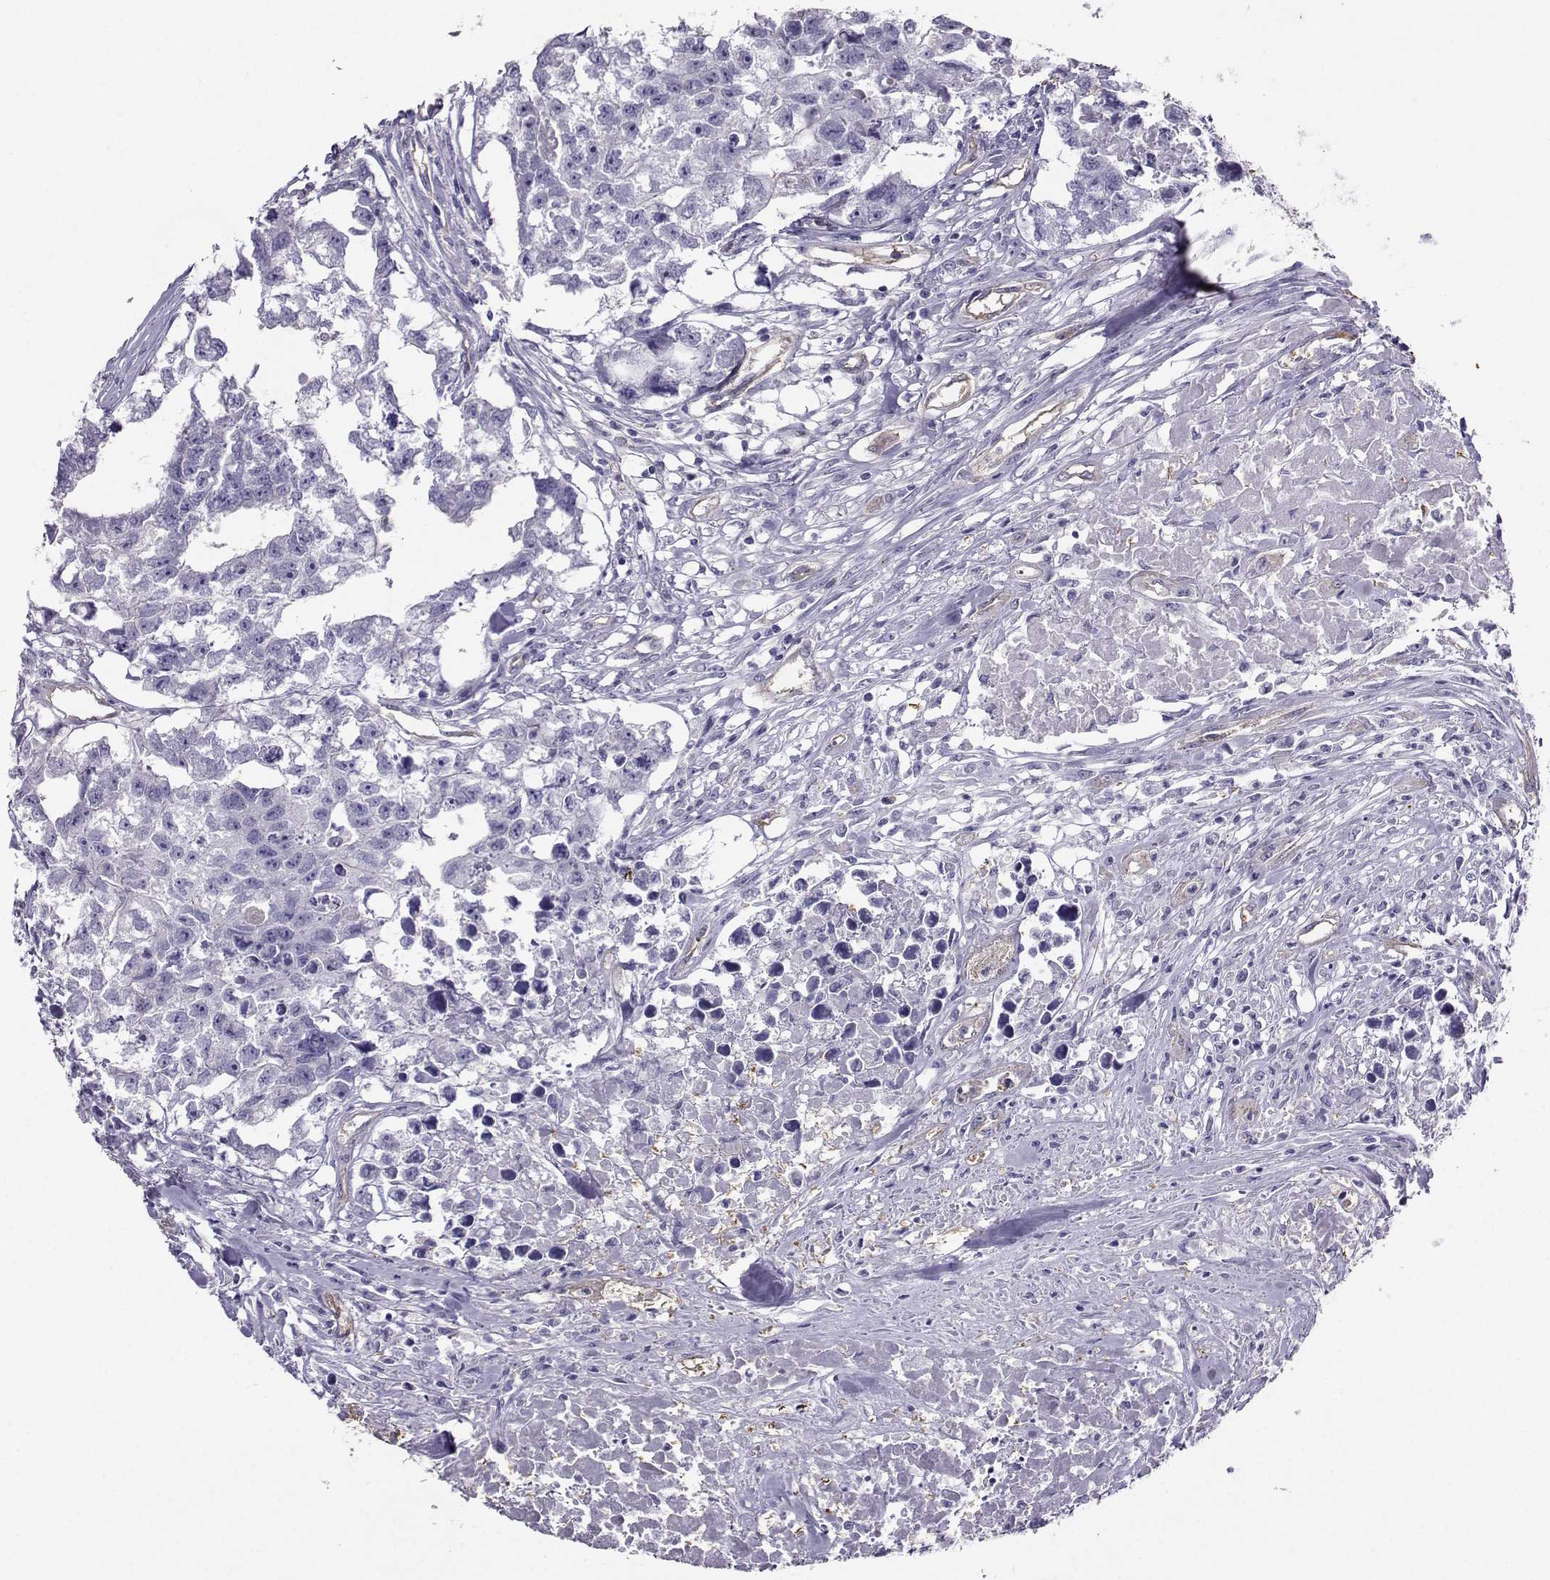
{"staining": {"intensity": "negative", "quantity": "none", "location": "none"}, "tissue": "testis cancer", "cell_type": "Tumor cells", "image_type": "cancer", "snomed": [{"axis": "morphology", "description": "Carcinoma, Embryonal, NOS"}, {"axis": "morphology", "description": "Teratoma, malignant, NOS"}, {"axis": "topography", "description": "Testis"}], "caption": "Histopathology image shows no significant protein expression in tumor cells of testis cancer (embryonal carcinoma). (Immunohistochemistry (ihc), brightfield microscopy, high magnification).", "gene": "CLUL1", "patient": {"sex": "male", "age": 44}}